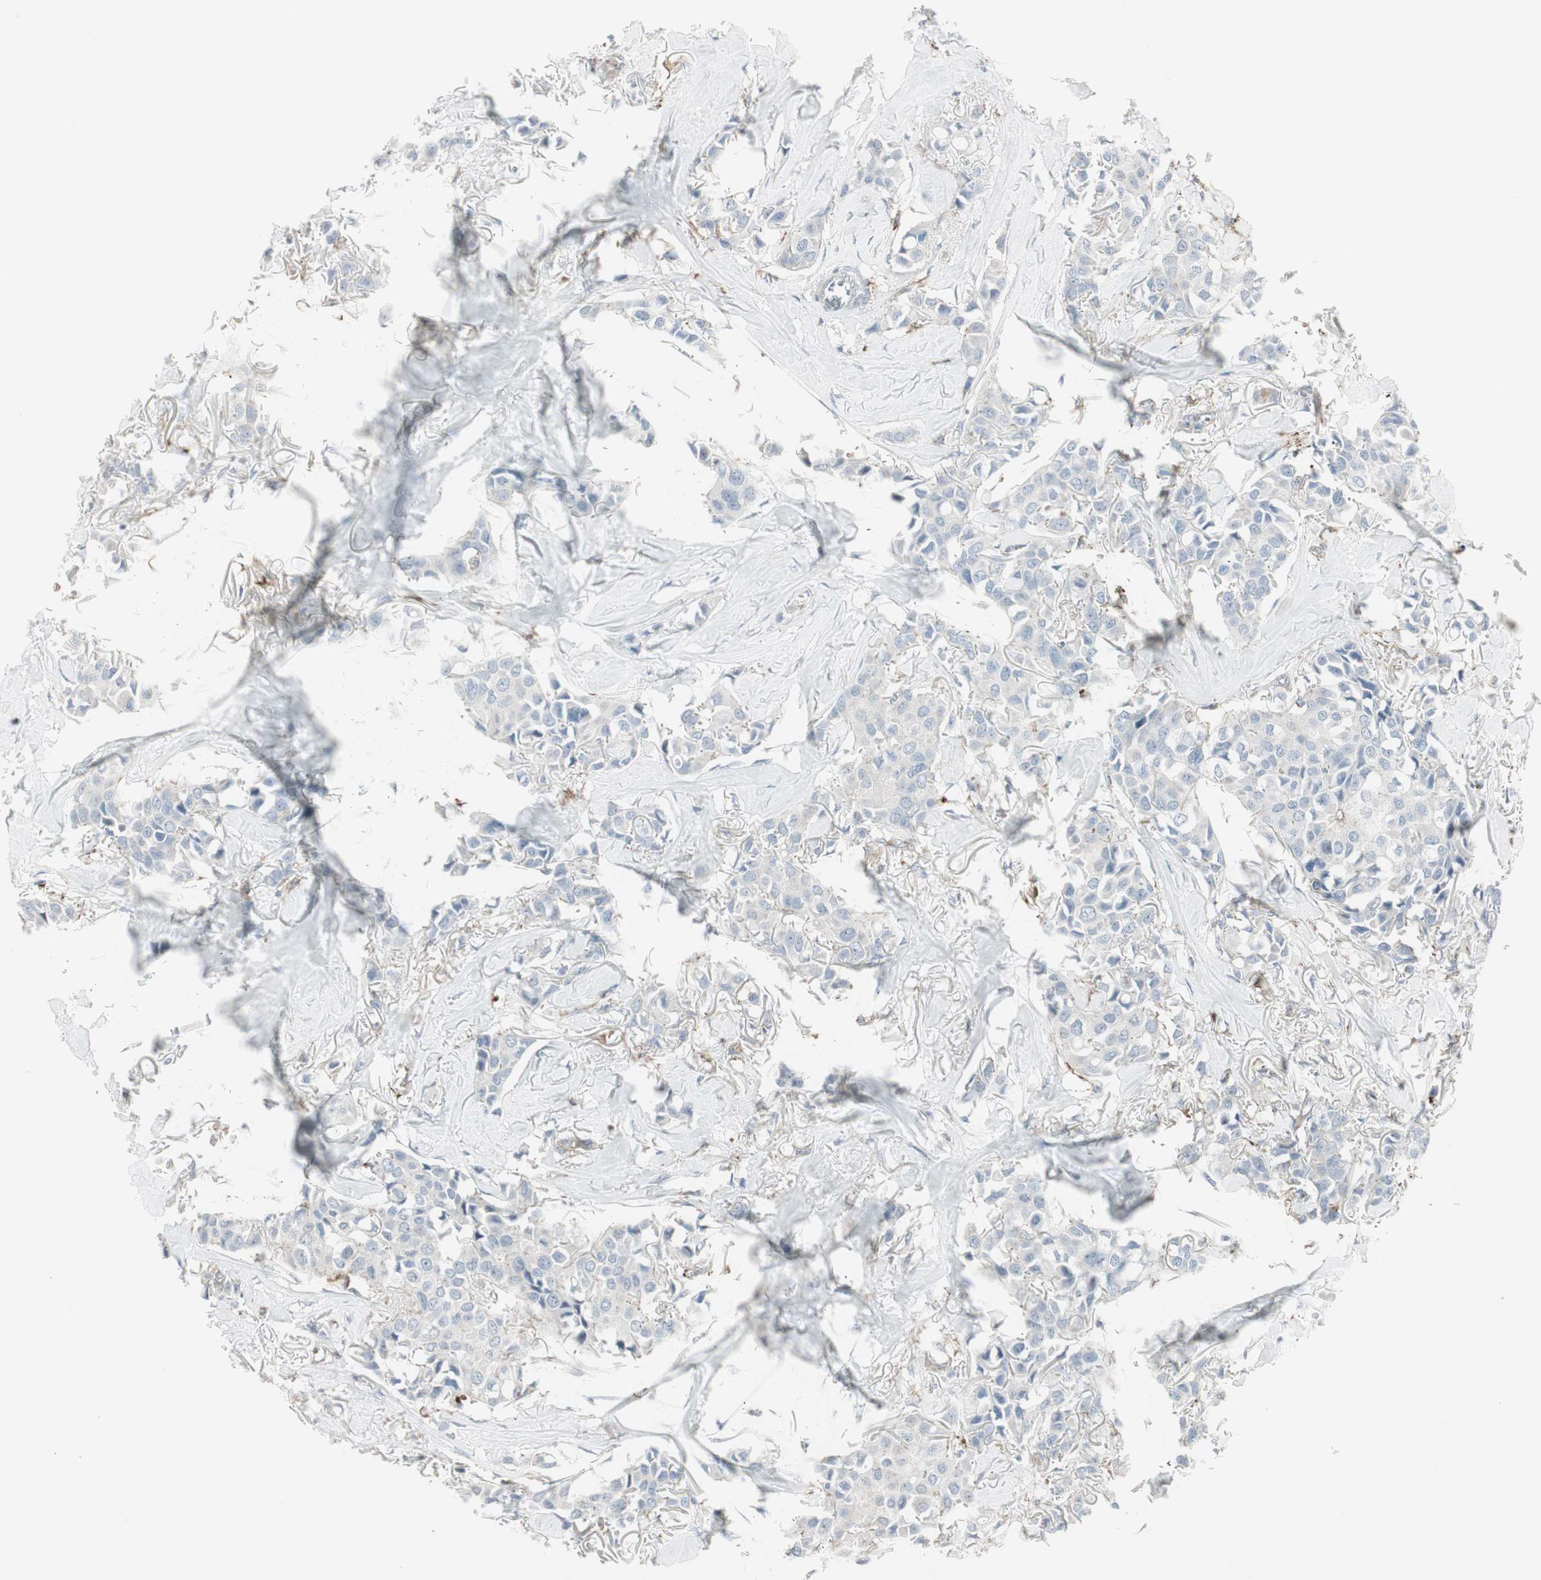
{"staining": {"intensity": "negative", "quantity": "none", "location": "none"}, "tissue": "breast cancer", "cell_type": "Tumor cells", "image_type": "cancer", "snomed": [{"axis": "morphology", "description": "Duct carcinoma"}, {"axis": "topography", "description": "Breast"}], "caption": "Tumor cells are negative for protein expression in human infiltrating ductal carcinoma (breast).", "gene": "MAP4K4", "patient": {"sex": "female", "age": 80}}